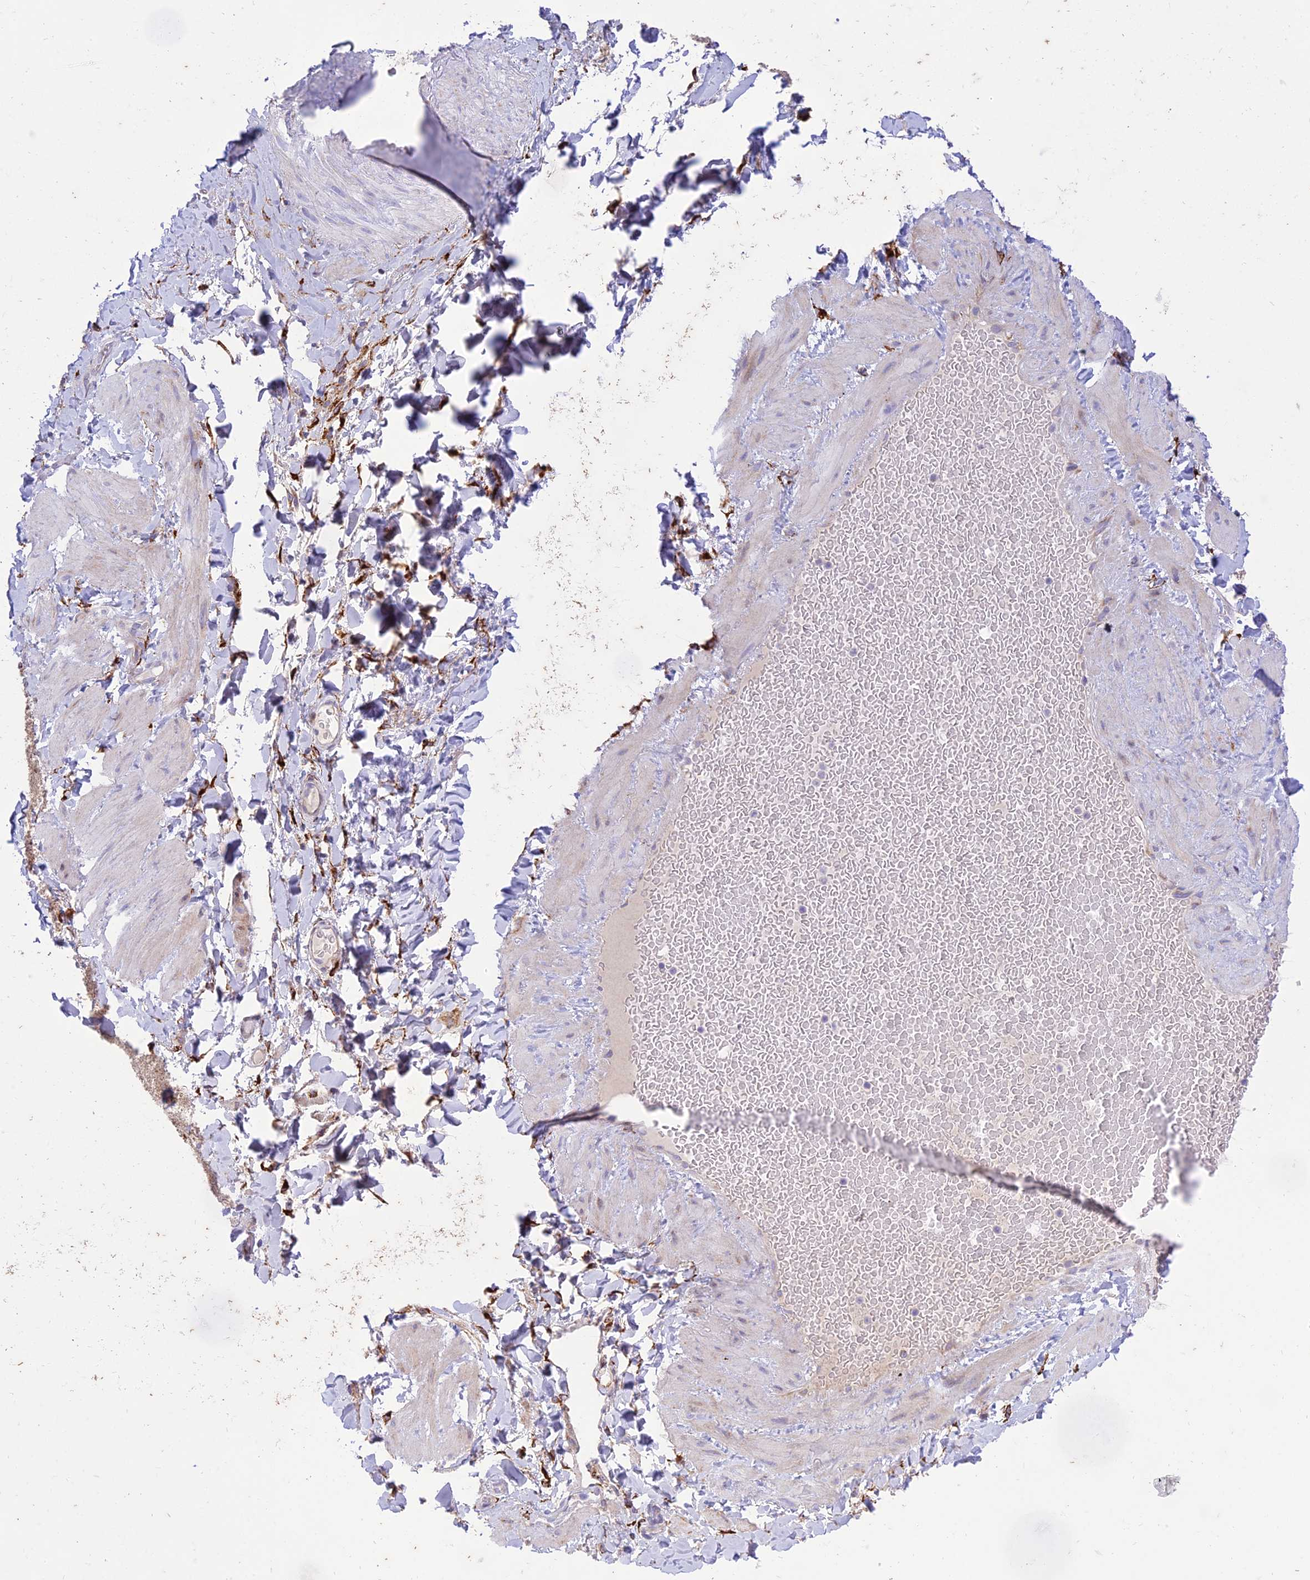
{"staining": {"intensity": "negative", "quantity": "none", "location": "none"}, "tissue": "adipose tissue", "cell_type": "Adipocytes", "image_type": "normal", "snomed": [{"axis": "morphology", "description": "Normal tissue, NOS"}, {"axis": "topography", "description": "Soft tissue"}, {"axis": "topography", "description": "Vascular tissue"}], "caption": "Immunohistochemistry (IHC) photomicrograph of benign human adipose tissue stained for a protein (brown), which demonstrates no staining in adipocytes.", "gene": "RCN3", "patient": {"sex": "male", "age": 54}}